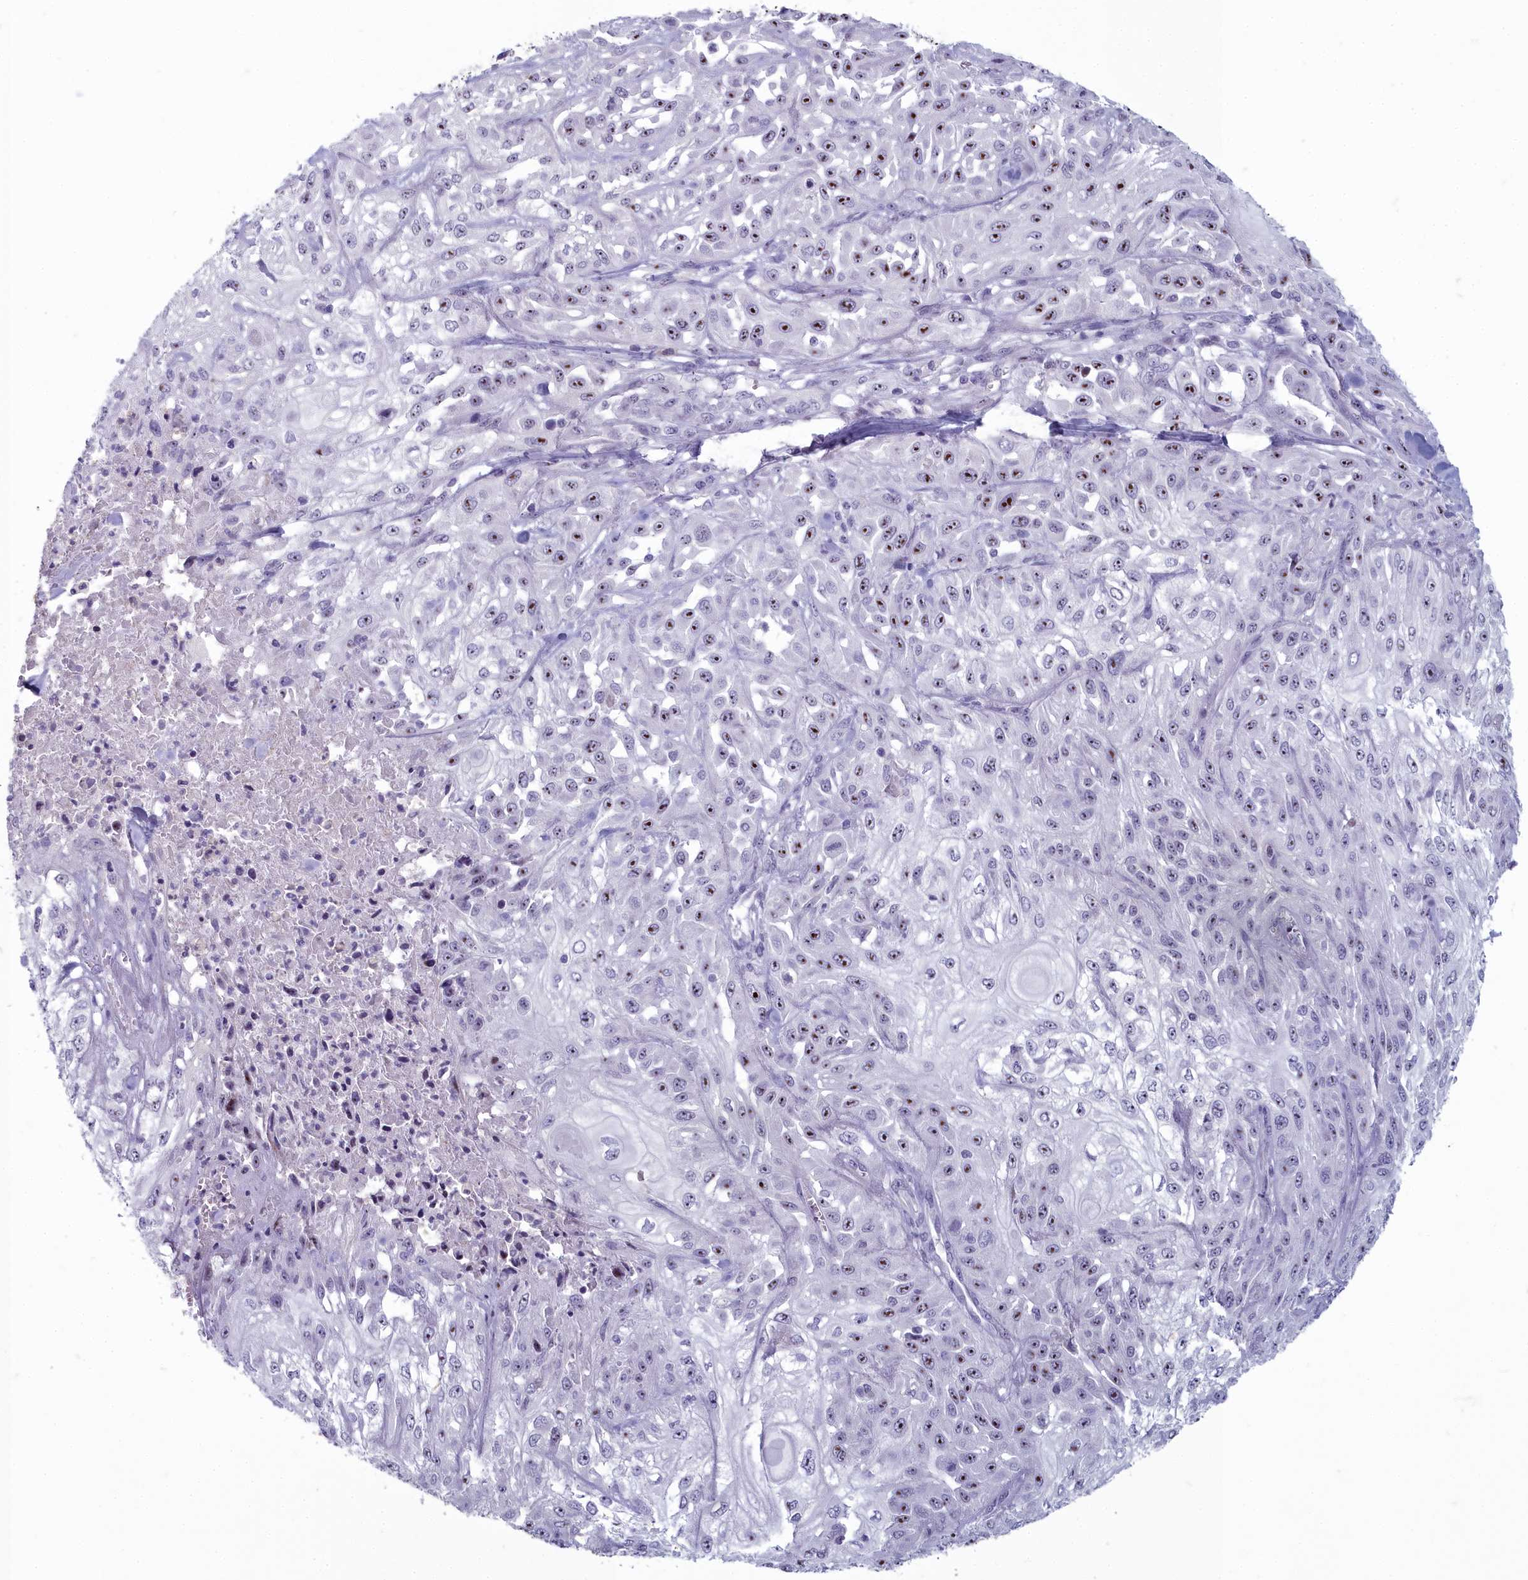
{"staining": {"intensity": "moderate", "quantity": "25%-75%", "location": "nuclear"}, "tissue": "skin cancer", "cell_type": "Tumor cells", "image_type": "cancer", "snomed": [{"axis": "morphology", "description": "Squamous cell carcinoma, NOS"}, {"axis": "morphology", "description": "Squamous cell carcinoma, metastatic, NOS"}, {"axis": "topography", "description": "Skin"}, {"axis": "topography", "description": "Lymph node"}], "caption": "Protein expression analysis of skin cancer (squamous cell carcinoma) reveals moderate nuclear staining in approximately 25%-75% of tumor cells.", "gene": "INSYN2A", "patient": {"sex": "male", "age": 75}}